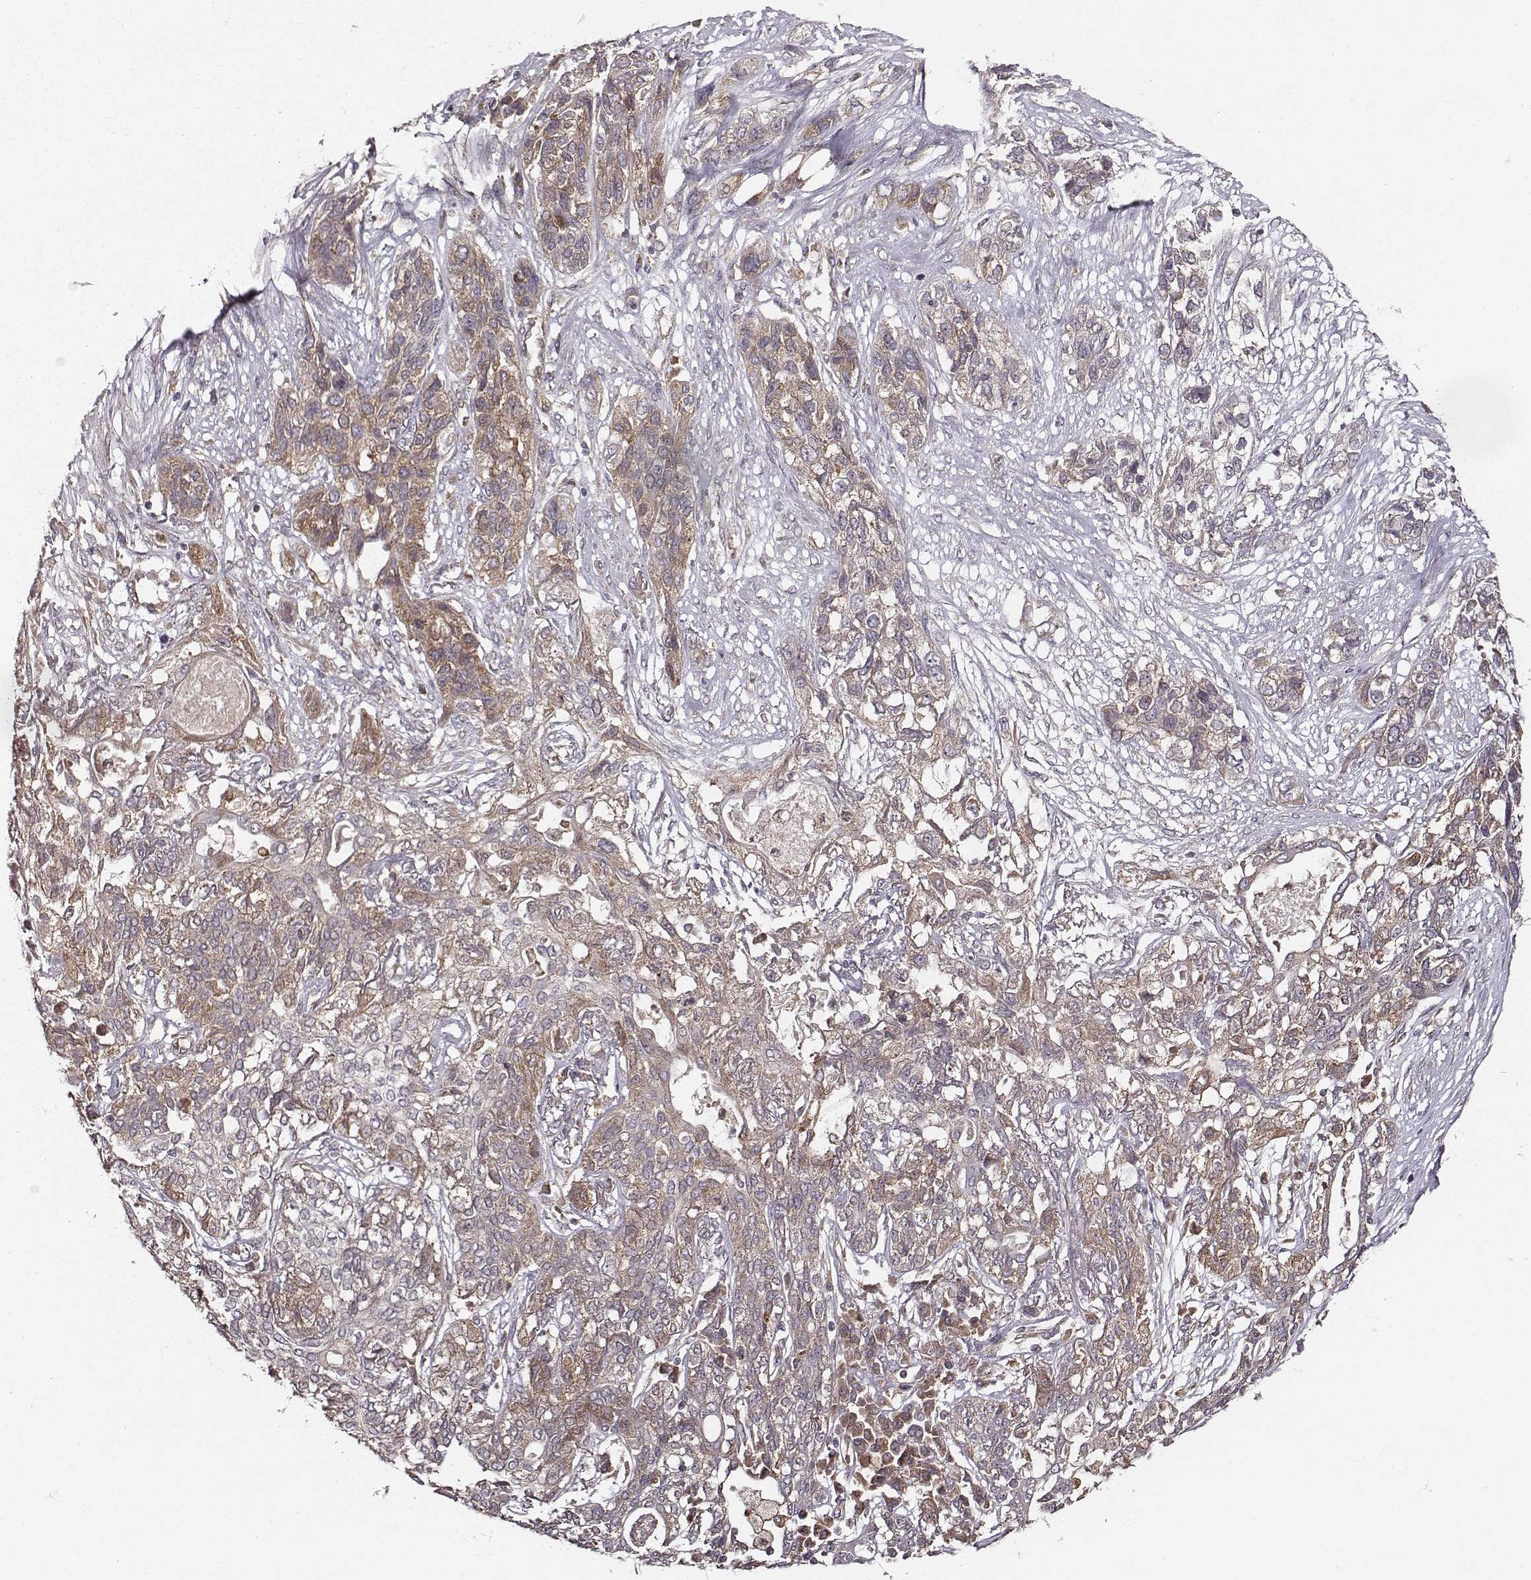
{"staining": {"intensity": "moderate", "quantity": "<25%", "location": "cytoplasmic/membranous"}, "tissue": "lung cancer", "cell_type": "Tumor cells", "image_type": "cancer", "snomed": [{"axis": "morphology", "description": "Squamous cell carcinoma, NOS"}, {"axis": "topography", "description": "Lung"}], "caption": "Lung cancer stained with a protein marker exhibits moderate staining in tumor cells.", "gene": "VPS26A", "patient": {"sex": "female", "age": 70}}